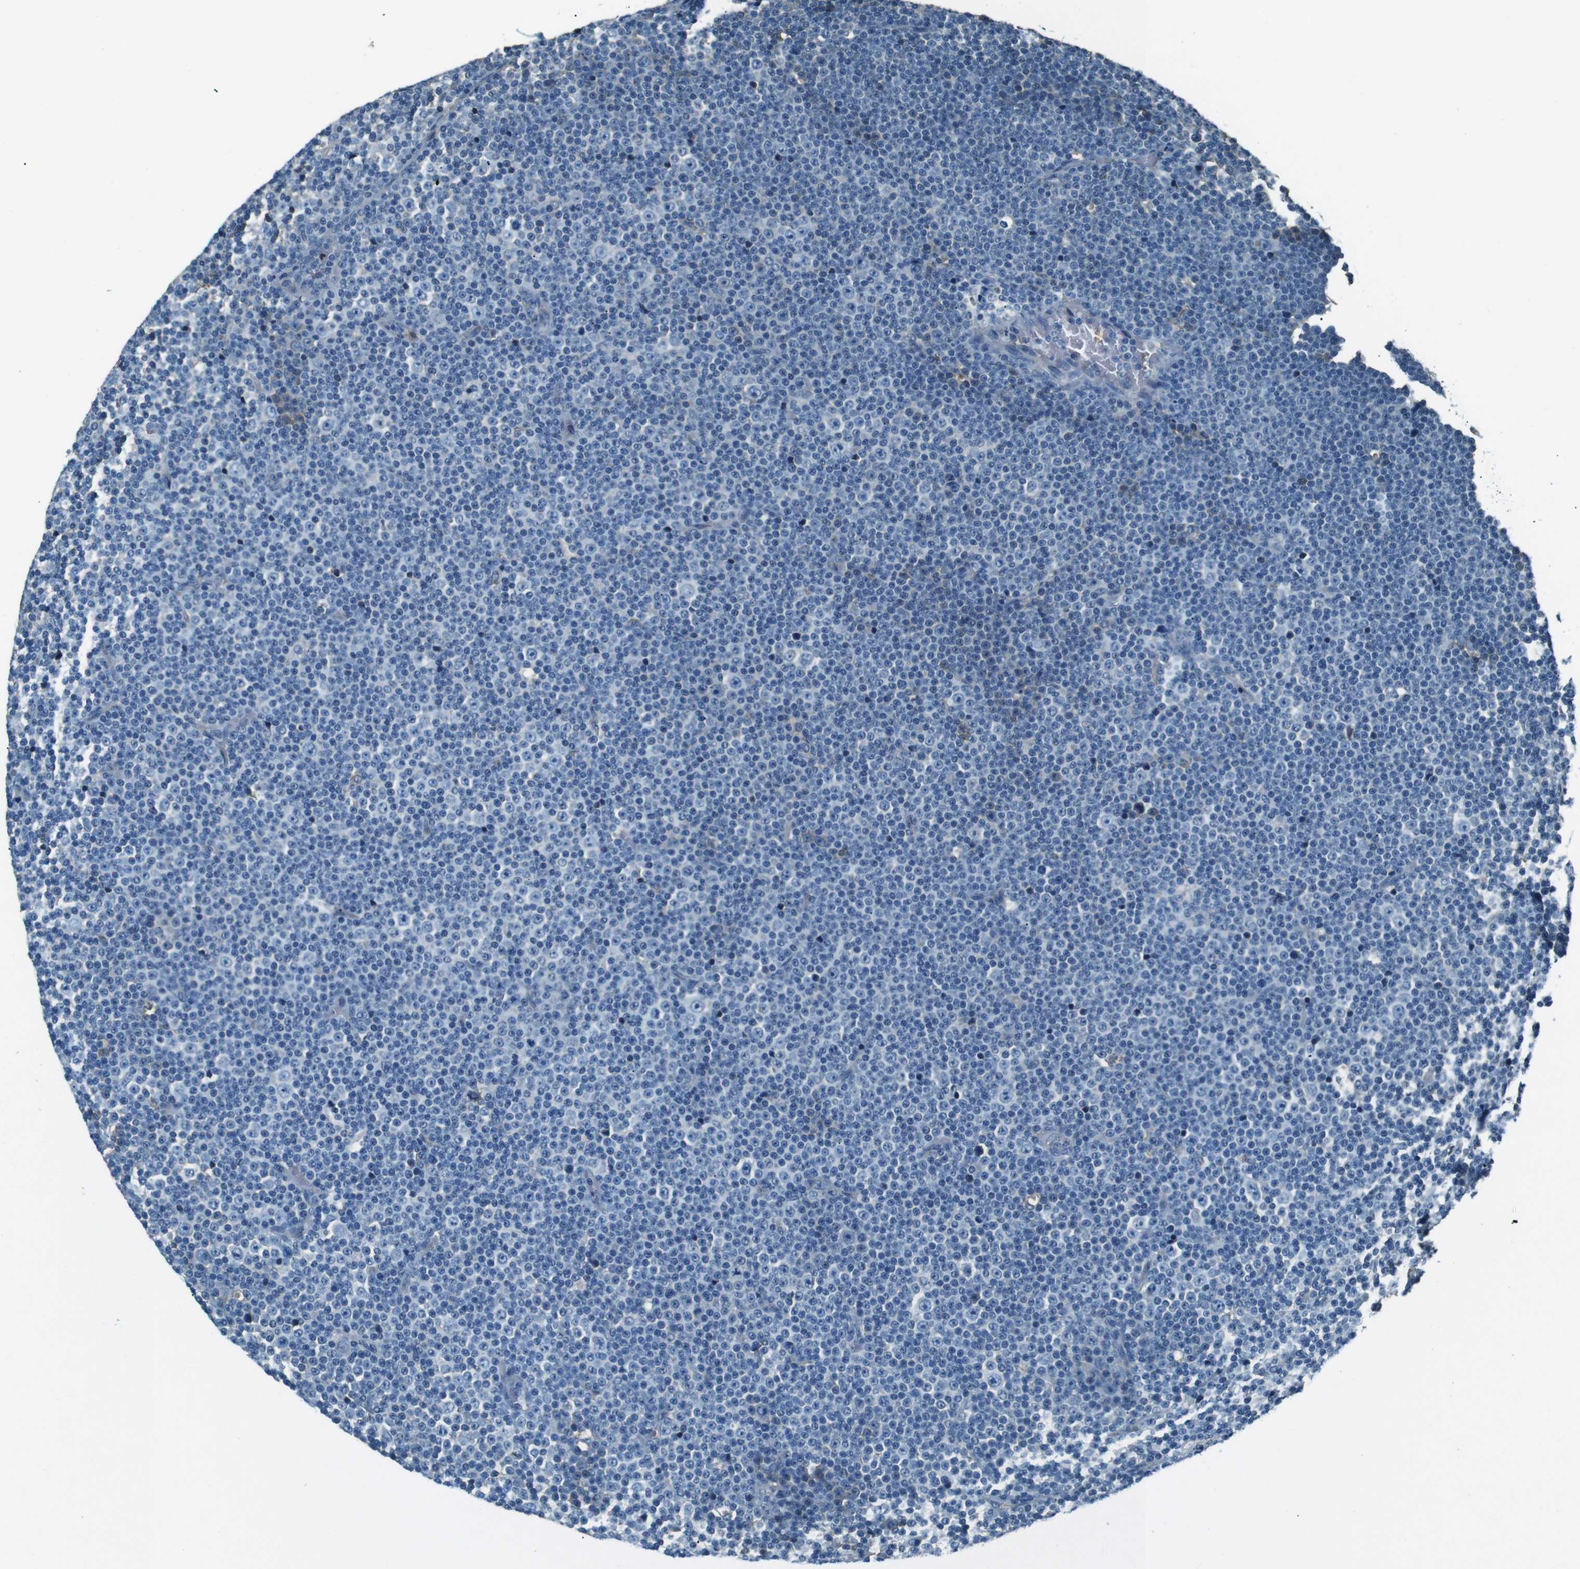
{"staining": {"intensity": "negative", "quantity": "none", "location": "none"}, "tissue": "lymphoma", "cell_type": "Tumor cells", "image_type": "cancer", "snomed": [{"axis": "morphology", "description": "Malignant lymphoma, non-Hodgkin's type, Low grade"}, {"axis": "topography", "description": "Lymph node"}], "caption": "Immunohistochemistry (IHC) photomicrograph of lymphoma stained for a protein (brown), which reveals no staining in tumor cells.", "gene": "LEP", "patient": {"sex": "female", "age": 67}}